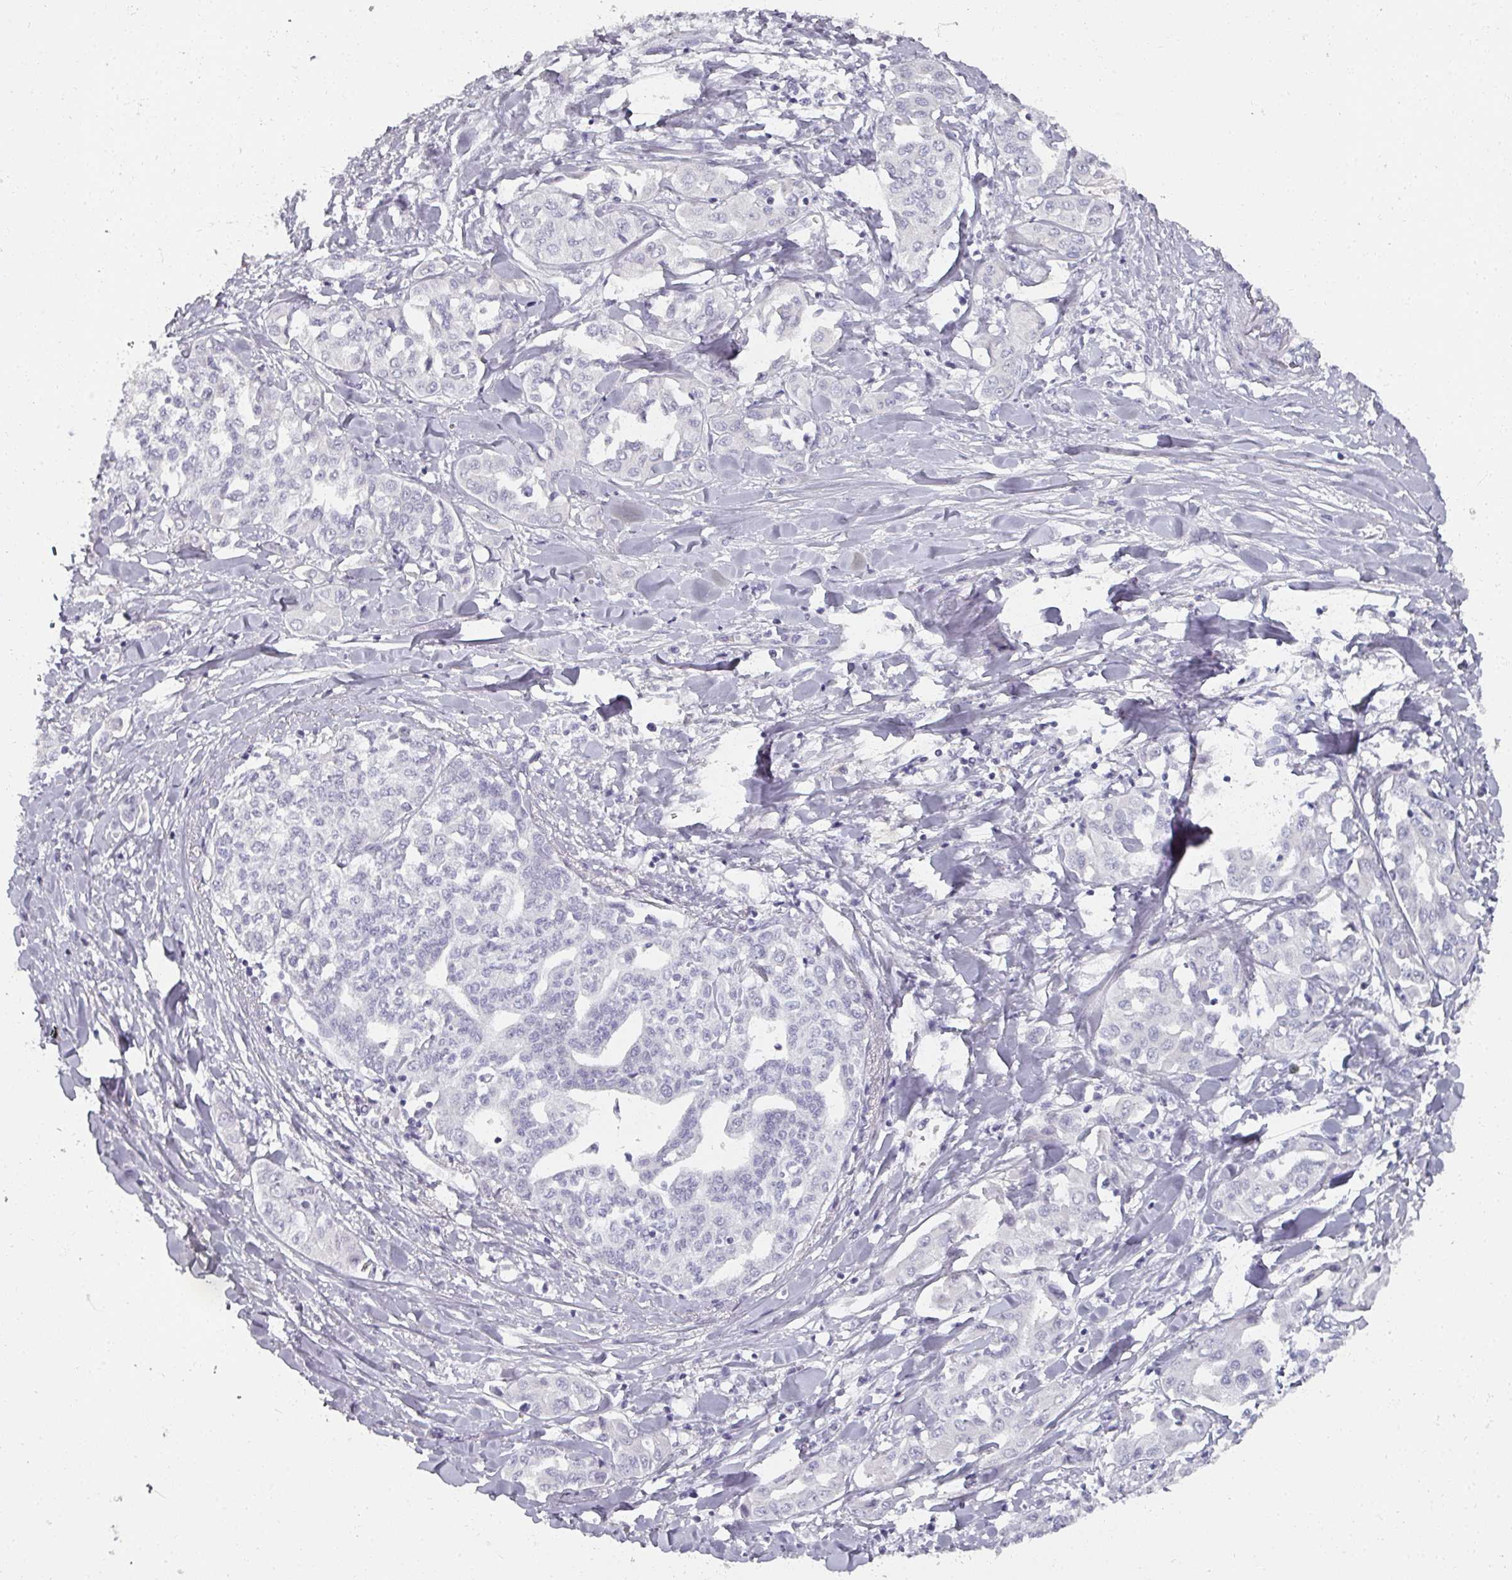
{"staining": {"intensity": "negative", "quantity": "none", "location": "none"}, "tissue": "liver cancer", "cell_type": "Tumor cells", "image_type": "cancer", "snomed": [{"axis": "morphology", "description": "Cholangiocarcinoma"}, {"axis": "topography", "description": "Liver"}], "caption": "Immunohistochemistry (IHC) histopathology image of human cholangiocarcinoma (liver) stained for a protein (brown), which shows no staining in tumor cells.", "gene": "REG3G", "patient": {"sex": "female", "age": 77}}